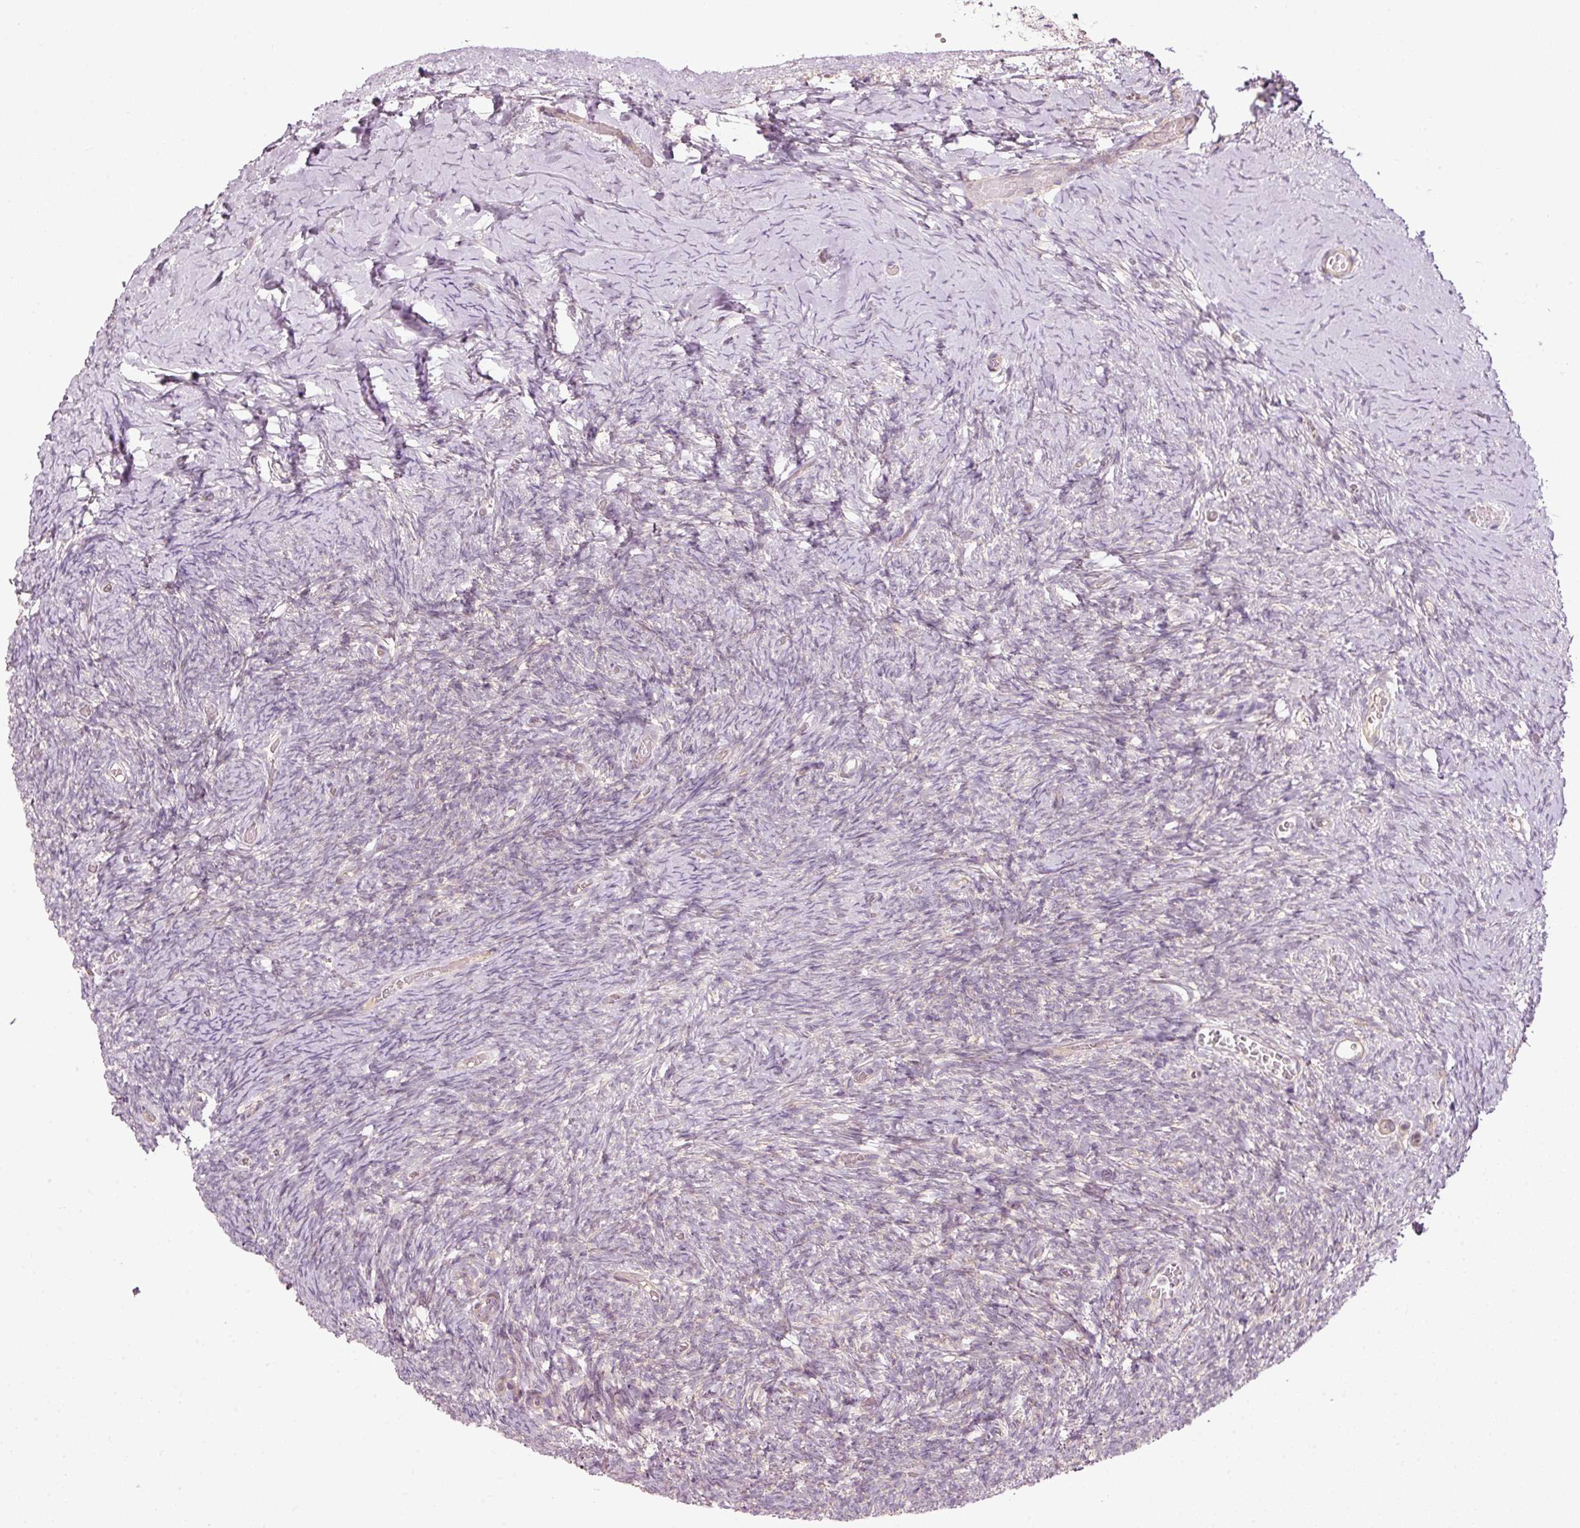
{"staining": {"intensity": "weak", "quantity": "25%-75%", "location": "cytoplasmic/membranous"}, "tissue": "ovary", "cell_type": "Follicle cells", "image_type": "normal", "snomed": [{"axis": "morphology", "description": "Normal tissue, NOS"}, {"axis": "topography", "description": "Ovary"}], "caption": "DAB (3,3'-diaminobenzidine) immunohistochemical staining of benign human ovary demonstrates weak cytoplasmic/membranous protein positivity in about 25%-75% of follicle cells. (Stains: DAB (3,3'-diaminobenzidine) in brown, nuclei in blue, Microscopy: brightfield microscopy at high magnification).", "gene": "MAP10", "patient": {"sex": "female", "age": 39}}